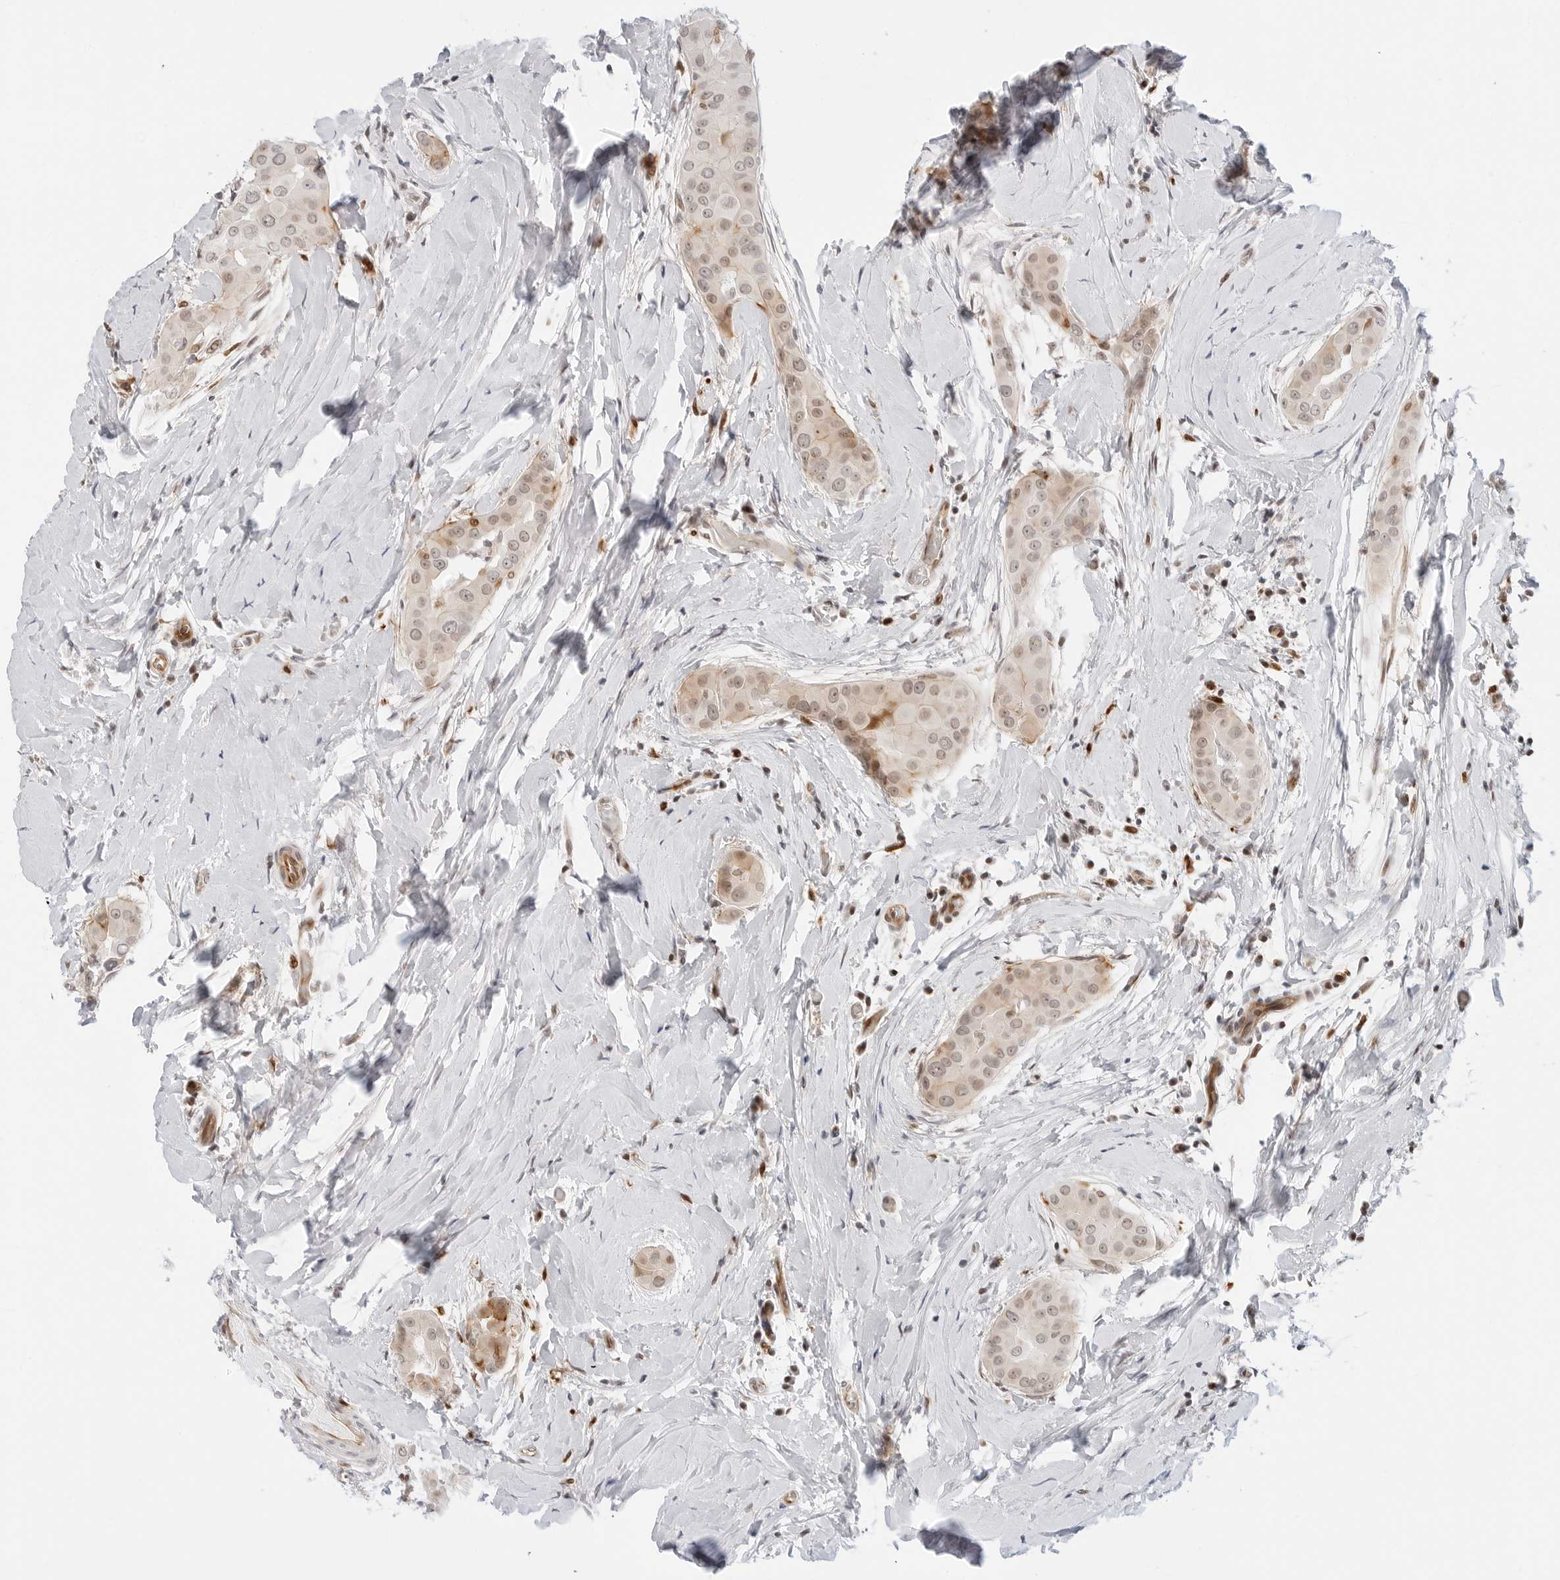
{"staining": {"intensity": "weak", "quantity": "25%-75%", "location": "nuclear"}, "tissue": "thyroid cancer", "cell_type": "Tumor cells", "image_type": "cancer", "snomed": [{"axis": "morphology", "description": "Papillary adenocarcinoma, NOS"}, {"axis": "topography", "description": "Thyroid gland"}], "caption": "The histopathology image demonstrates staining of thyroid cancer (papillary adenocarcinoma), revealing weak nuclear protein positivity (brown color) within tumor cells. The staining was performed using DAB (3,3'-diaminobenzidine) to visualize the protein expression in brown, while the nuclei were stained in blue with hematoxylin (Magnification: 20x).", "gene": "ZNF613", "patient": {"sex": "male", "age": 33}}